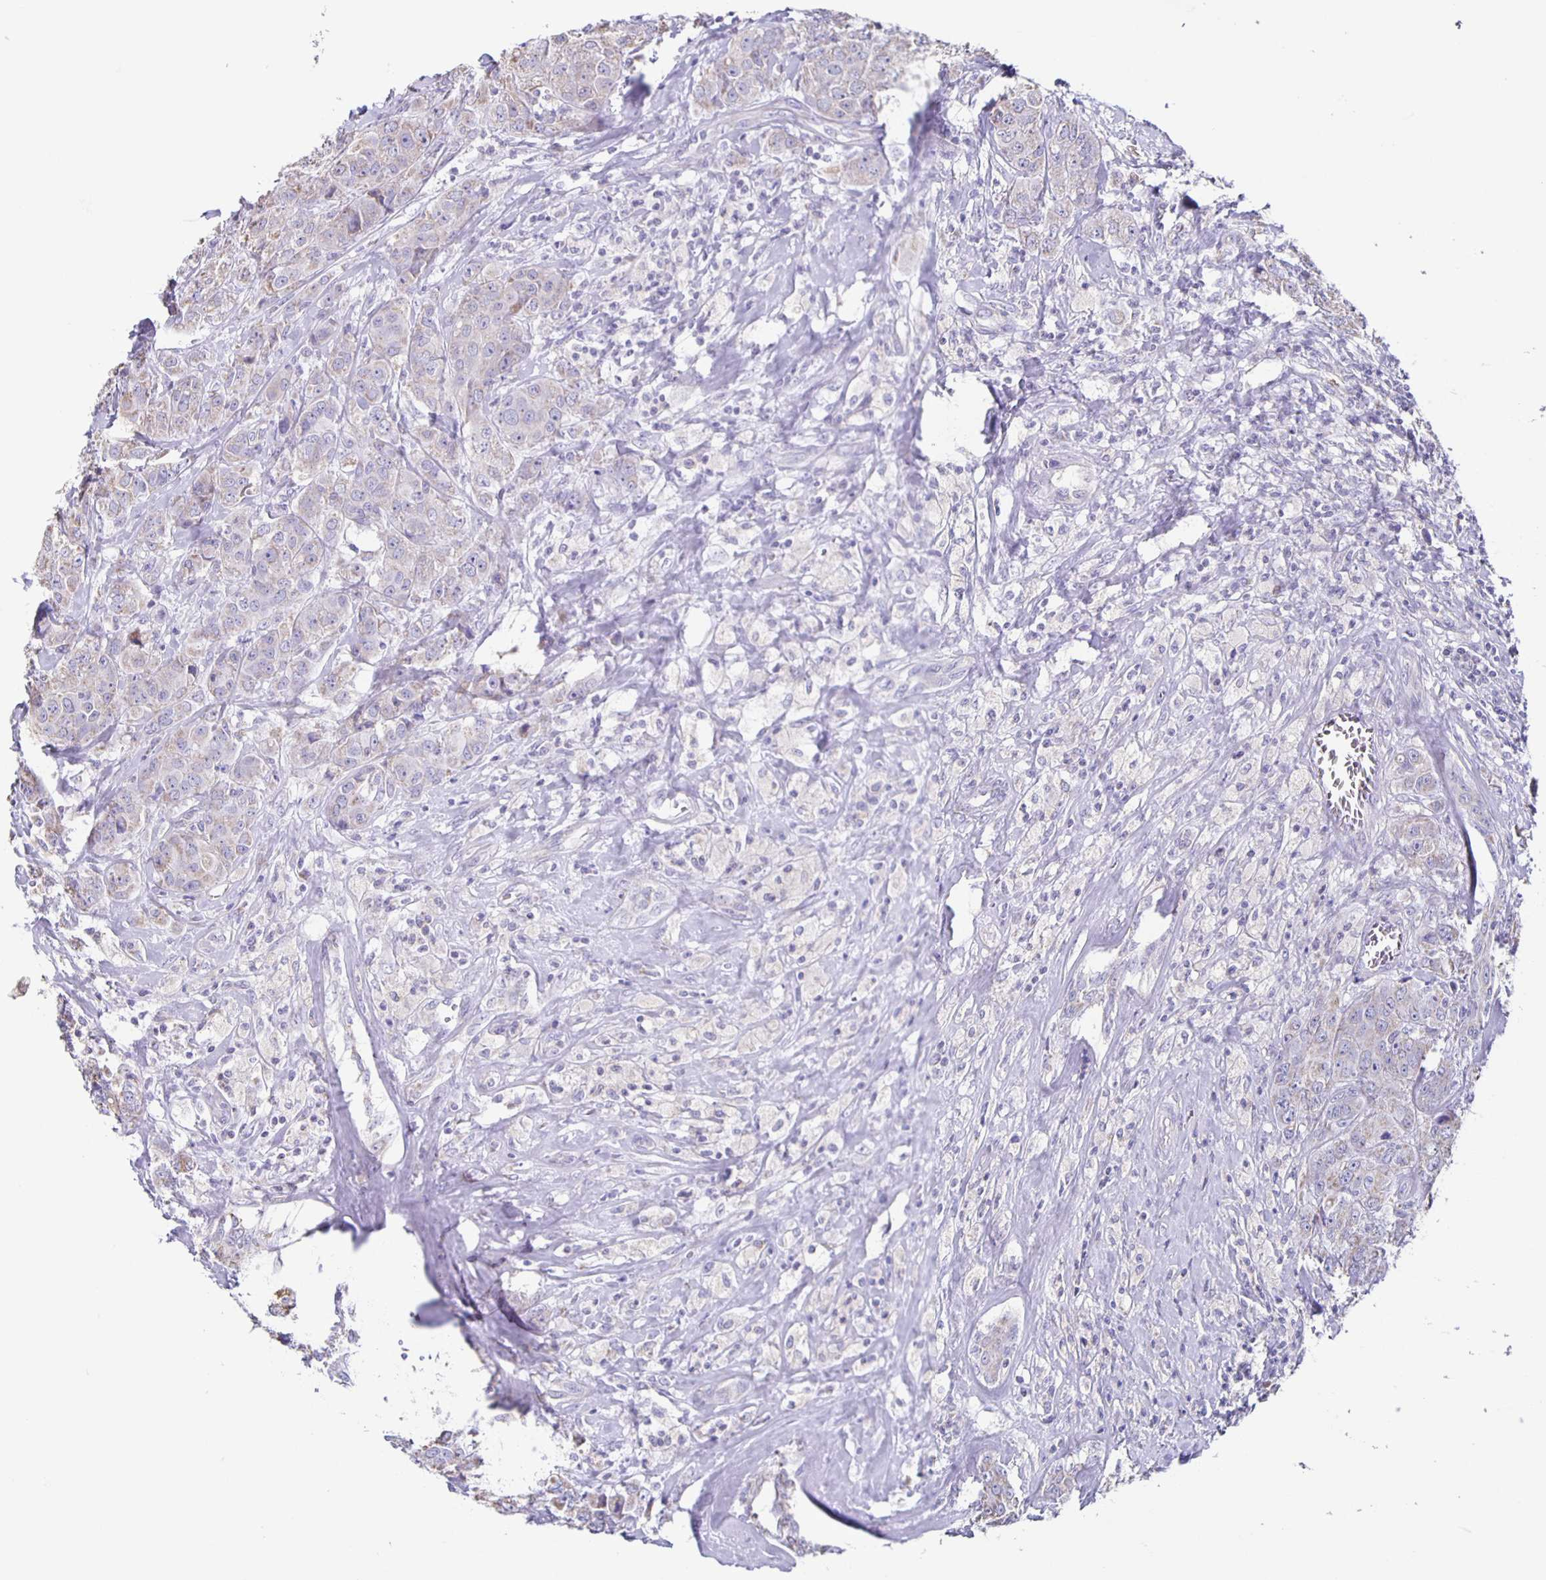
{"staining": {"intensity": "weak", "quantity": "<25%", "location": "cytoplasmic/membranous"}, "tissue": "breast cancer", "cell_type": "Tumor cells", "image_type": "cancer", "snomed": [{"axis": "morphology", "description": "Normal tissue, NOS"}, {"axis": "morphology", "description": "Duct carcinoma"}, {"axis": "topography", "description": "Breast"}], "caption": "Tumor cells are negative for protein expression in human infiltrating ductal carcinoma (breast).", "gene": "TPPP", "patient": {"sex": "female", "age": 43}}